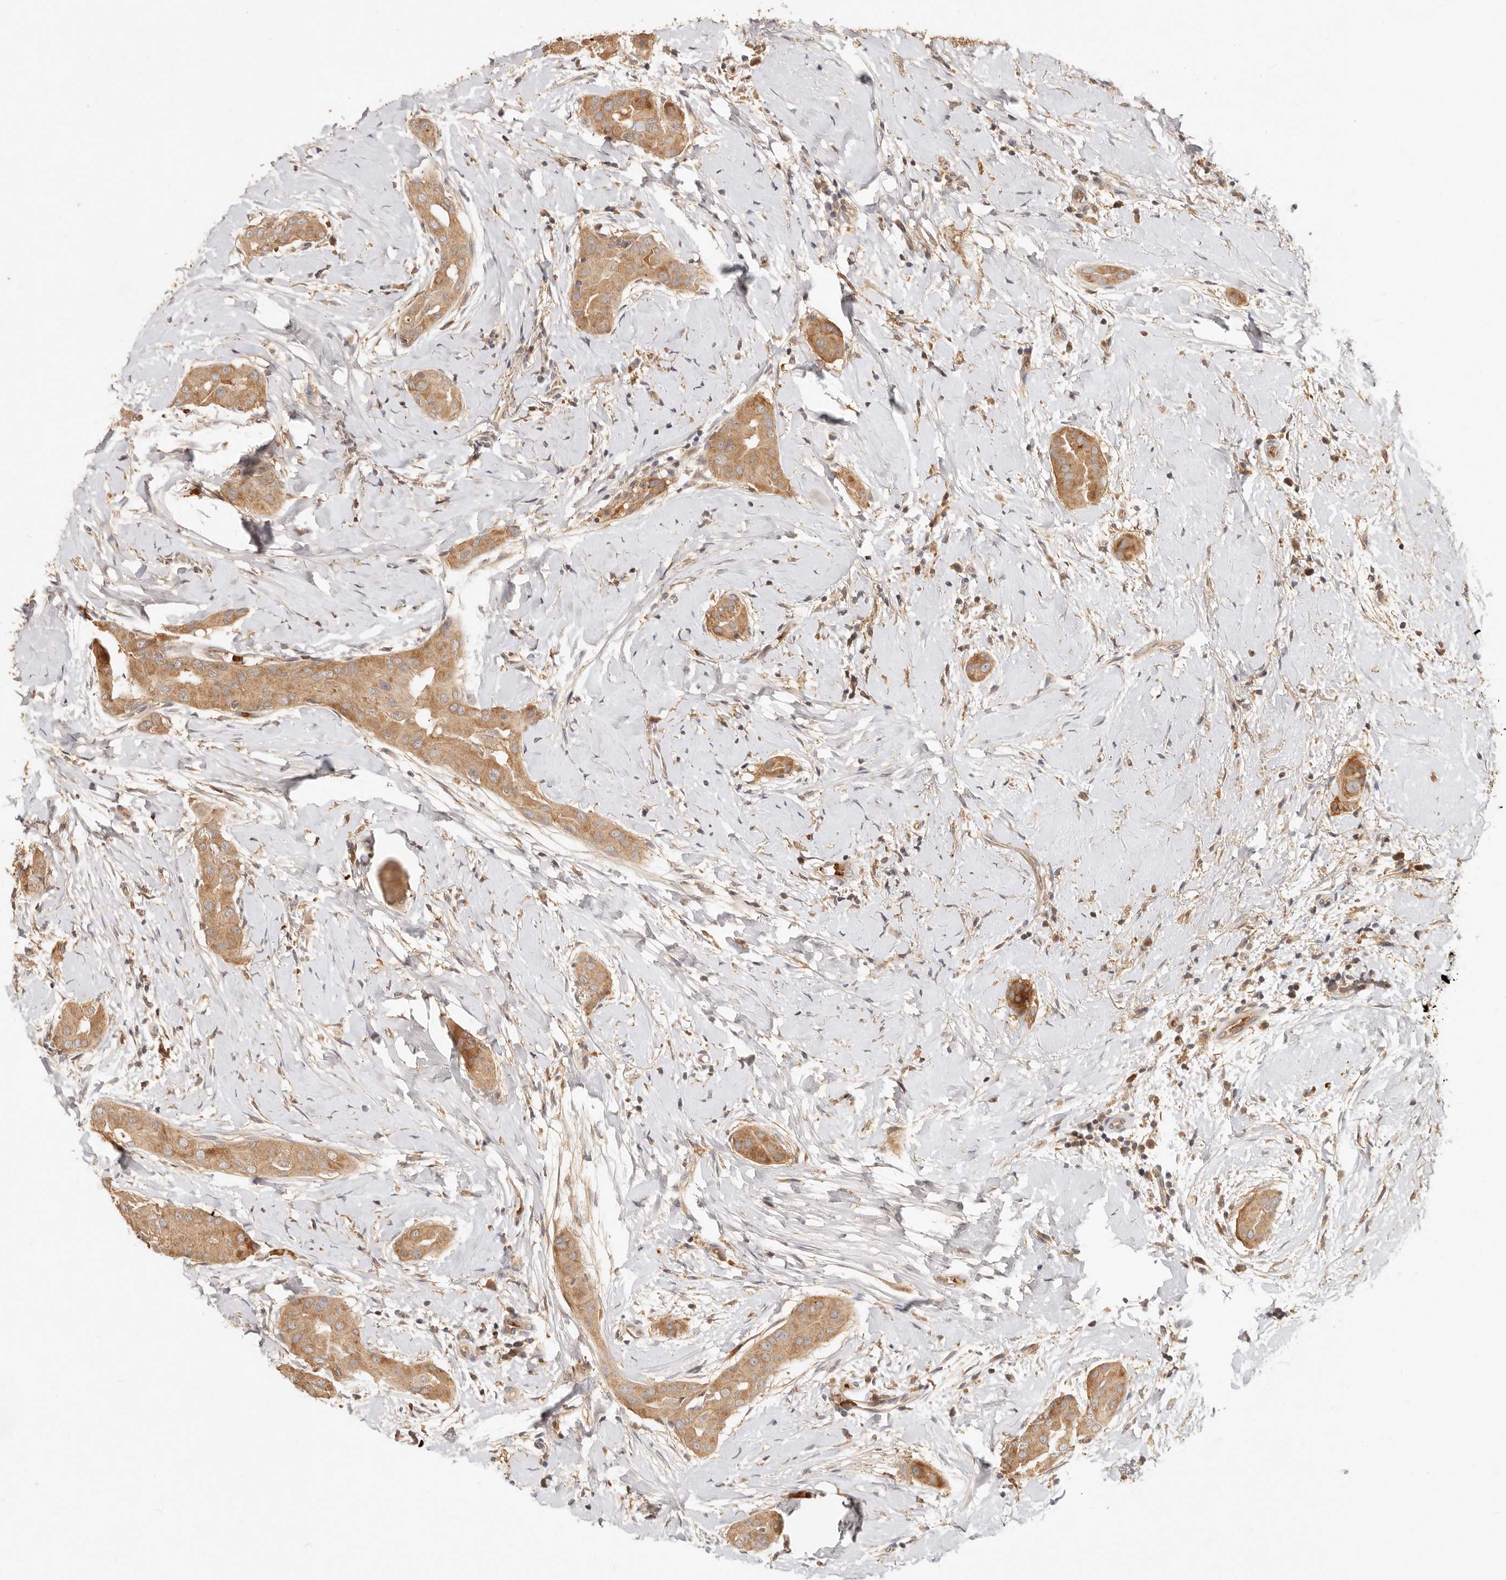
{"staining": {"intensity": "moderate", "quantity": ">75%", "location": "cytoplasmic/membranous"}, "tissue": "thyroid cancer", "cell_type": "Tumor cells", "image_type": "cancer", "snomed": [{"axis": "morphology", "description": "Papillary adenocarcinoma, NOS"}, {"axis": "topography", "description": "Thyroid gland"}], "caption": "Brown immunohistochemical staining in human thyroid cancer (papillary adenocarcinoma) reveals moderate cytoplasmic/membranous positivity in about >75% of tumor cells.", "gene": "FREM2", "patient": {"sex": "male", "age": 33}}